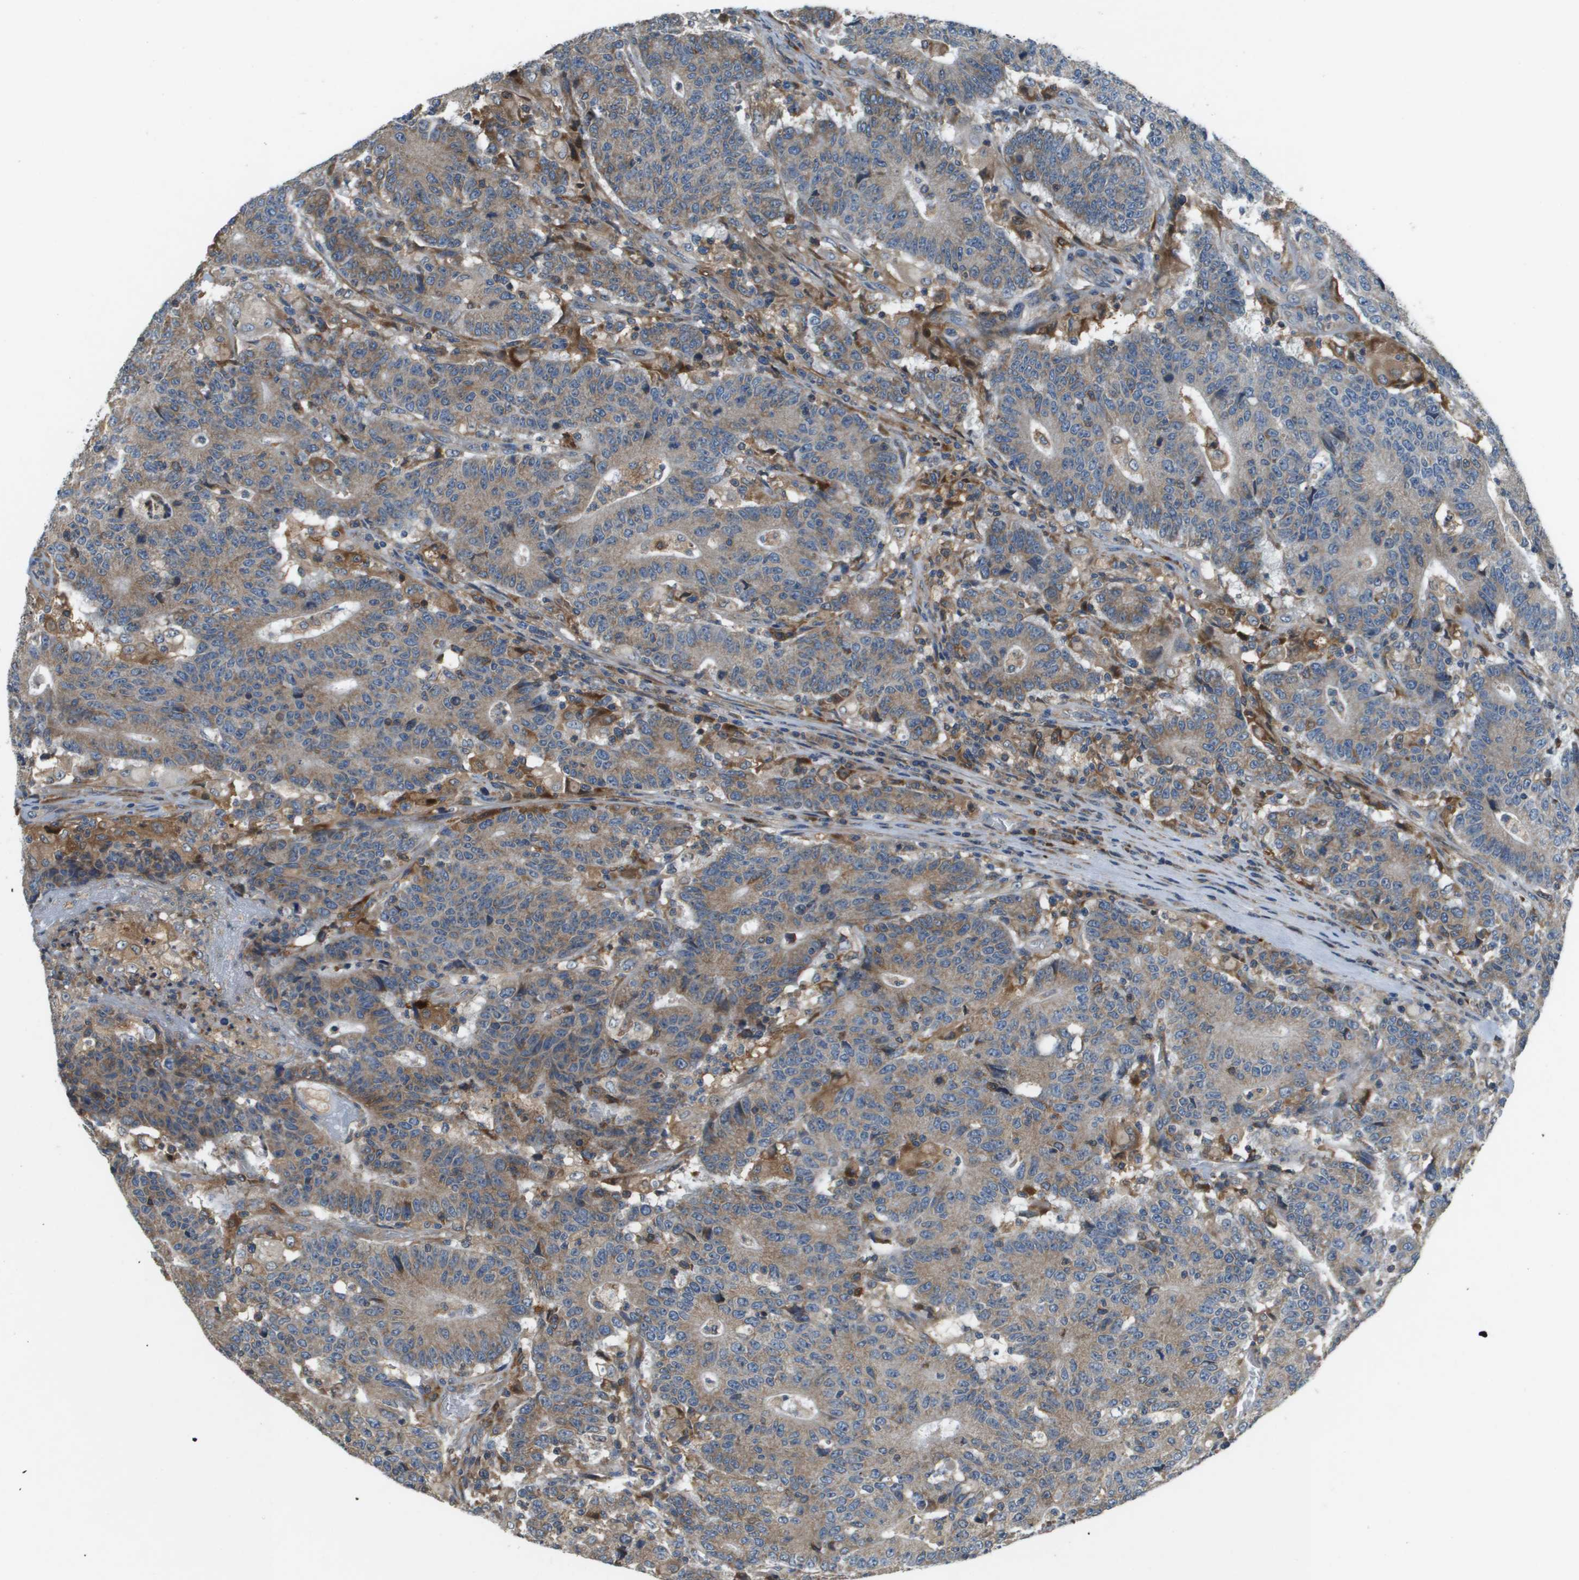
{"staining": {"intensity": "weak", "quantity": "25%-75%", "location": "cytoplasmic/membranous"}, "tissue": "colorectal cancer", "cell_type": "Tumor cells", "image_type": "cancer", "snomed": [{"axis": "morphology", "description": "Normal tissue, NOS"}, {"axis": "morphology", "description": "Adenocarcinoma, NOS"}, {"axis": "topography", "description": "Colon"}], "caption": "The histopathology image demonstrates a brown stain indicating the presence of a protein in the cytoplasmic/membranous of tumor cells in colorectal cancer (adenocarcinoma).", "gene": "SAMSN1", "patient": {"sex": "female", "age": 75}}